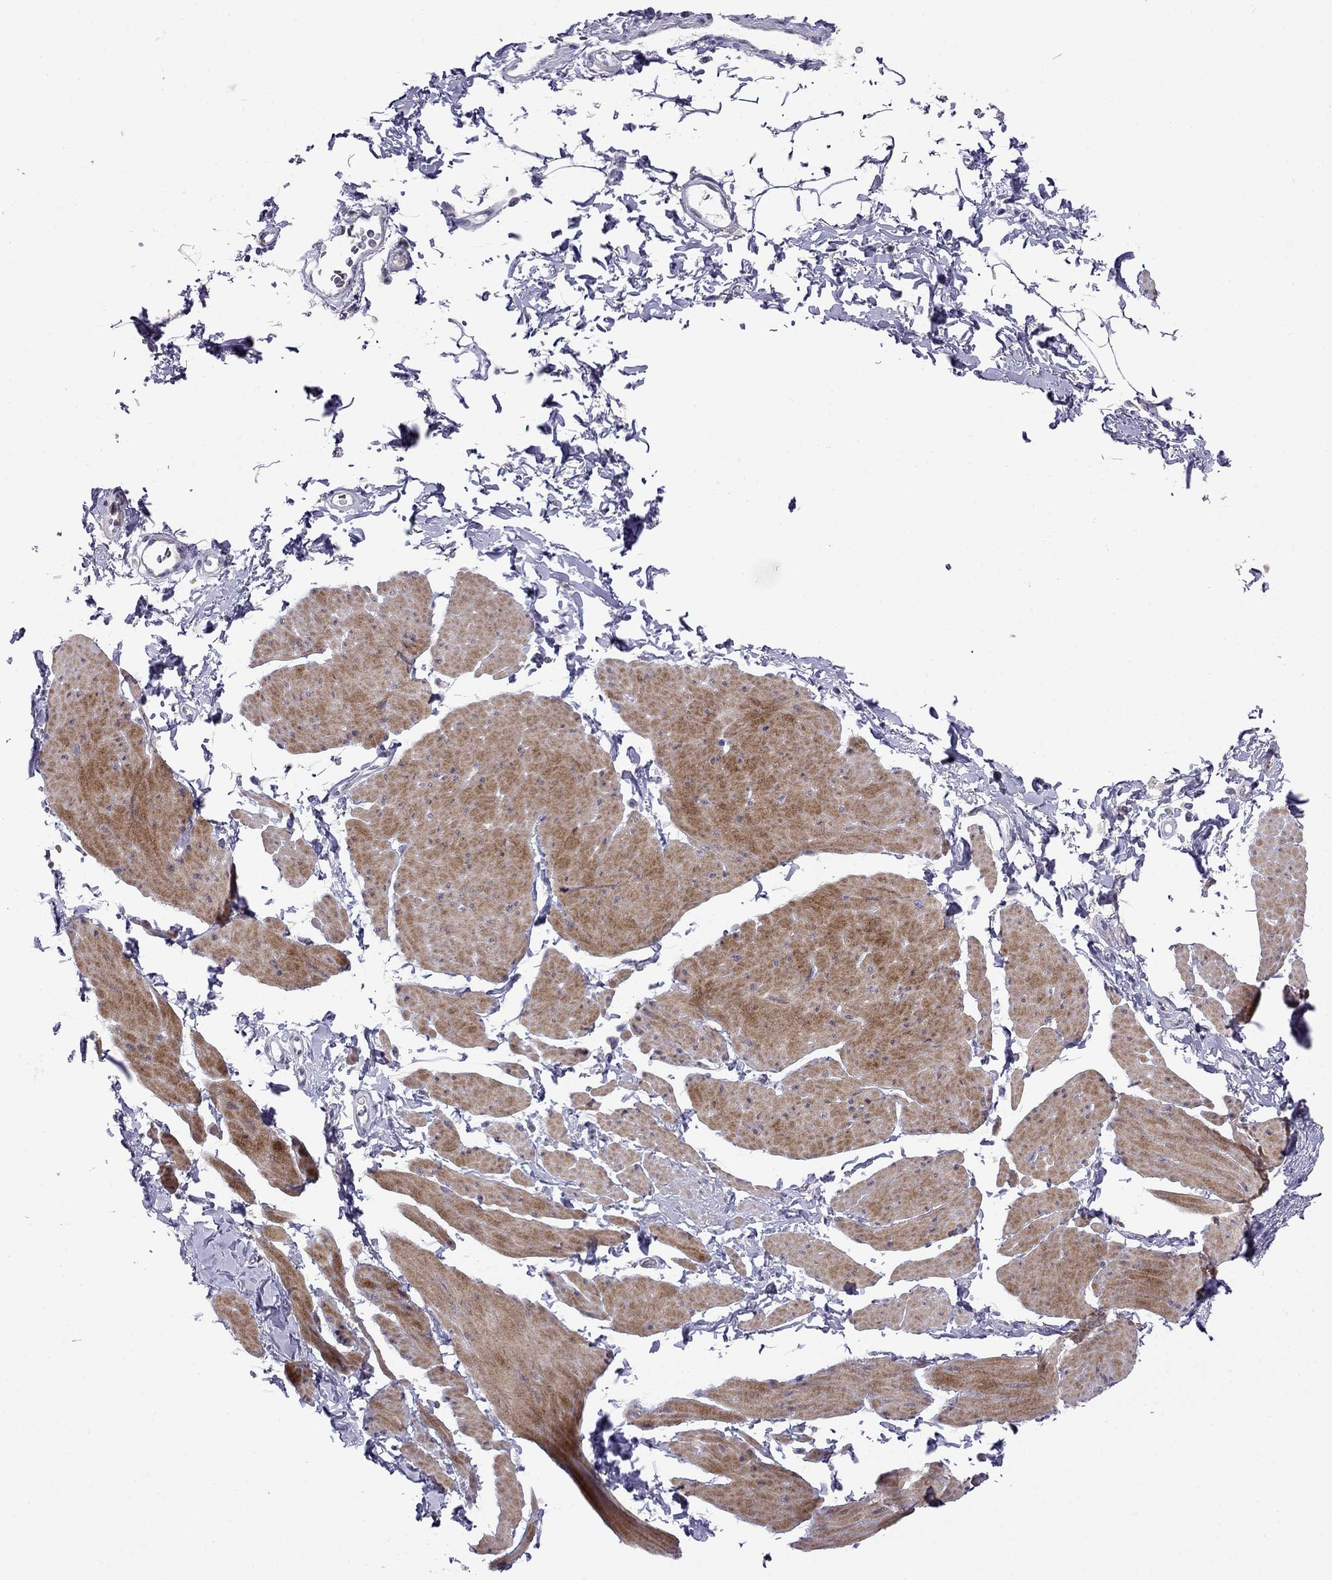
{"staining": {"intensity": "strong", "quantity": ">75%", "location": "cytoplasmic/membranous"}, "tissue": "smooth muscle", "cell_type": "Smooth muscle cells", "image_type": "normal", "snomed": [{"axis": "morphology", "description": "Normal tissue, NOS"}, {"axis": "topography", "description": "Adipose tissue"}, {"axis": "topography", "description": "Smooth muscle"}, {"axis": "topography", "description": "Peripheral nerve tissue"}], "caption": "Strong cytoplasmic/membranous expression for a protein is identified in approximately >75% of smooth muscle cells of benign smooth muscle using IHC.", "gene": "LRRC39", "patient": {"sex": "male", "age": 83}}